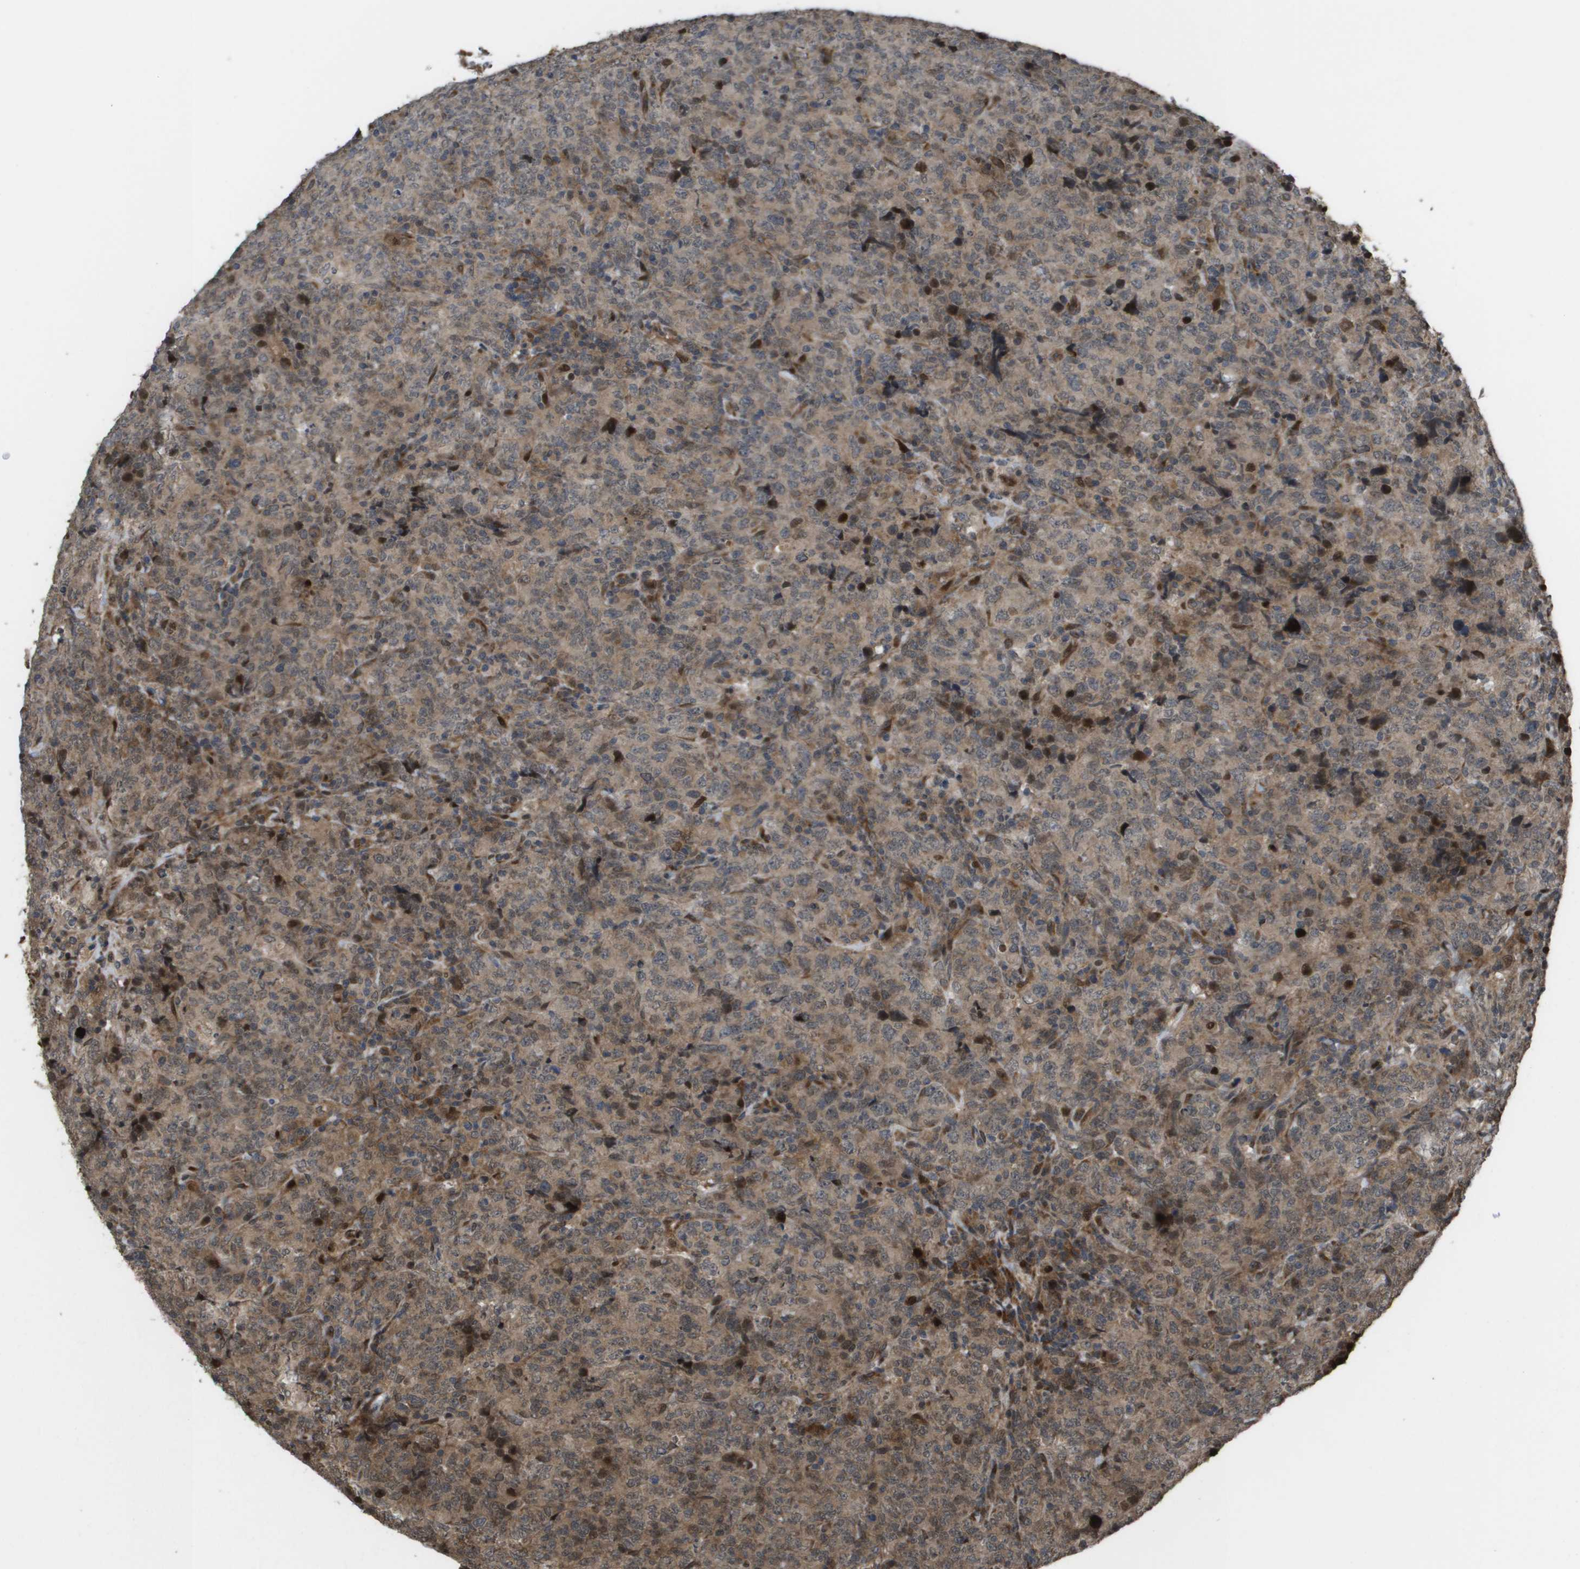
{"staining": {"intensity": "weak", "quantity": "25%-75%", "location": "cytoplasmic/membranous,nuclear"}, "tissue": "lymphoma", "cell_type": "Tumor cells", "image_type": "cancer", "snomed": [{"axis": "morphology", "description": "Malignant lymphoma, non-Hodgkin's type, High grade"}, {"axis": "topography", "description": "Tonsil"}], "caption": "Brown immunohistochemical staining in malignant lymphoma, non-Hodgkin's type (high-grade) demonstrates weak cytoplasmic/membranous and nuclear expression in about 25%-75% of tumor cells. Nuclei are stained in blue.", "gene": "AXIN2", "patient": {"sex": "female", "age": 36}}